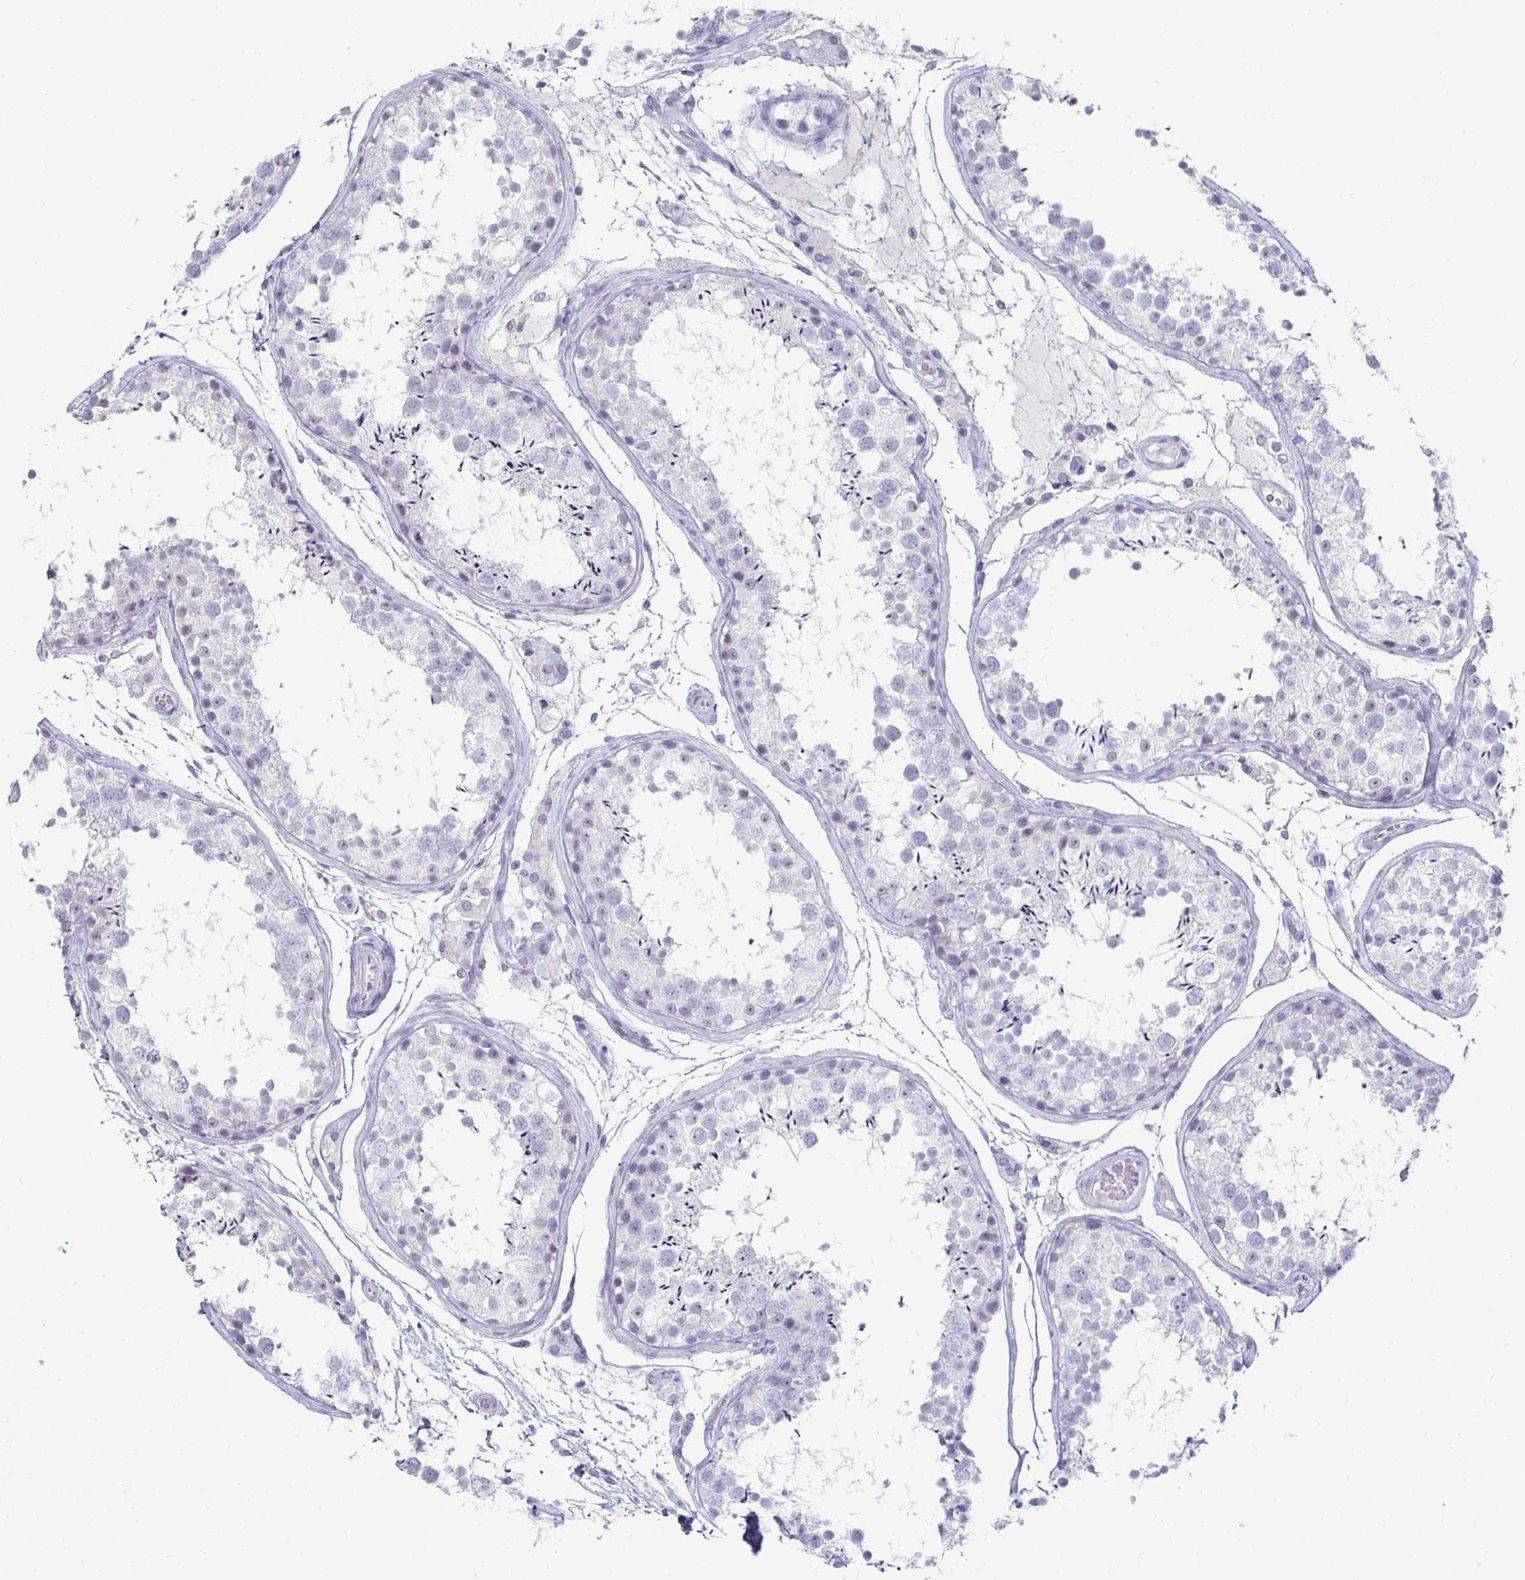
{"staining": {"intensity": "negative", "quantity": "none", "location": "none"}, "tissue": "testis", "cell_type": "Cells in seminiferous ducts", "image_type": "normal", "snomed": [{"axis": "morphology", "description": "Normal tissue, NOS"}, {"axis": "topography", "description": "Testis"}], "caption": "IHC image of benign testis stained for a protein (brown), which shows no staining in cells in seminiferous ducts.", "gene": "KCNQ2", "patient": {"sex": "male", "age": 29}}